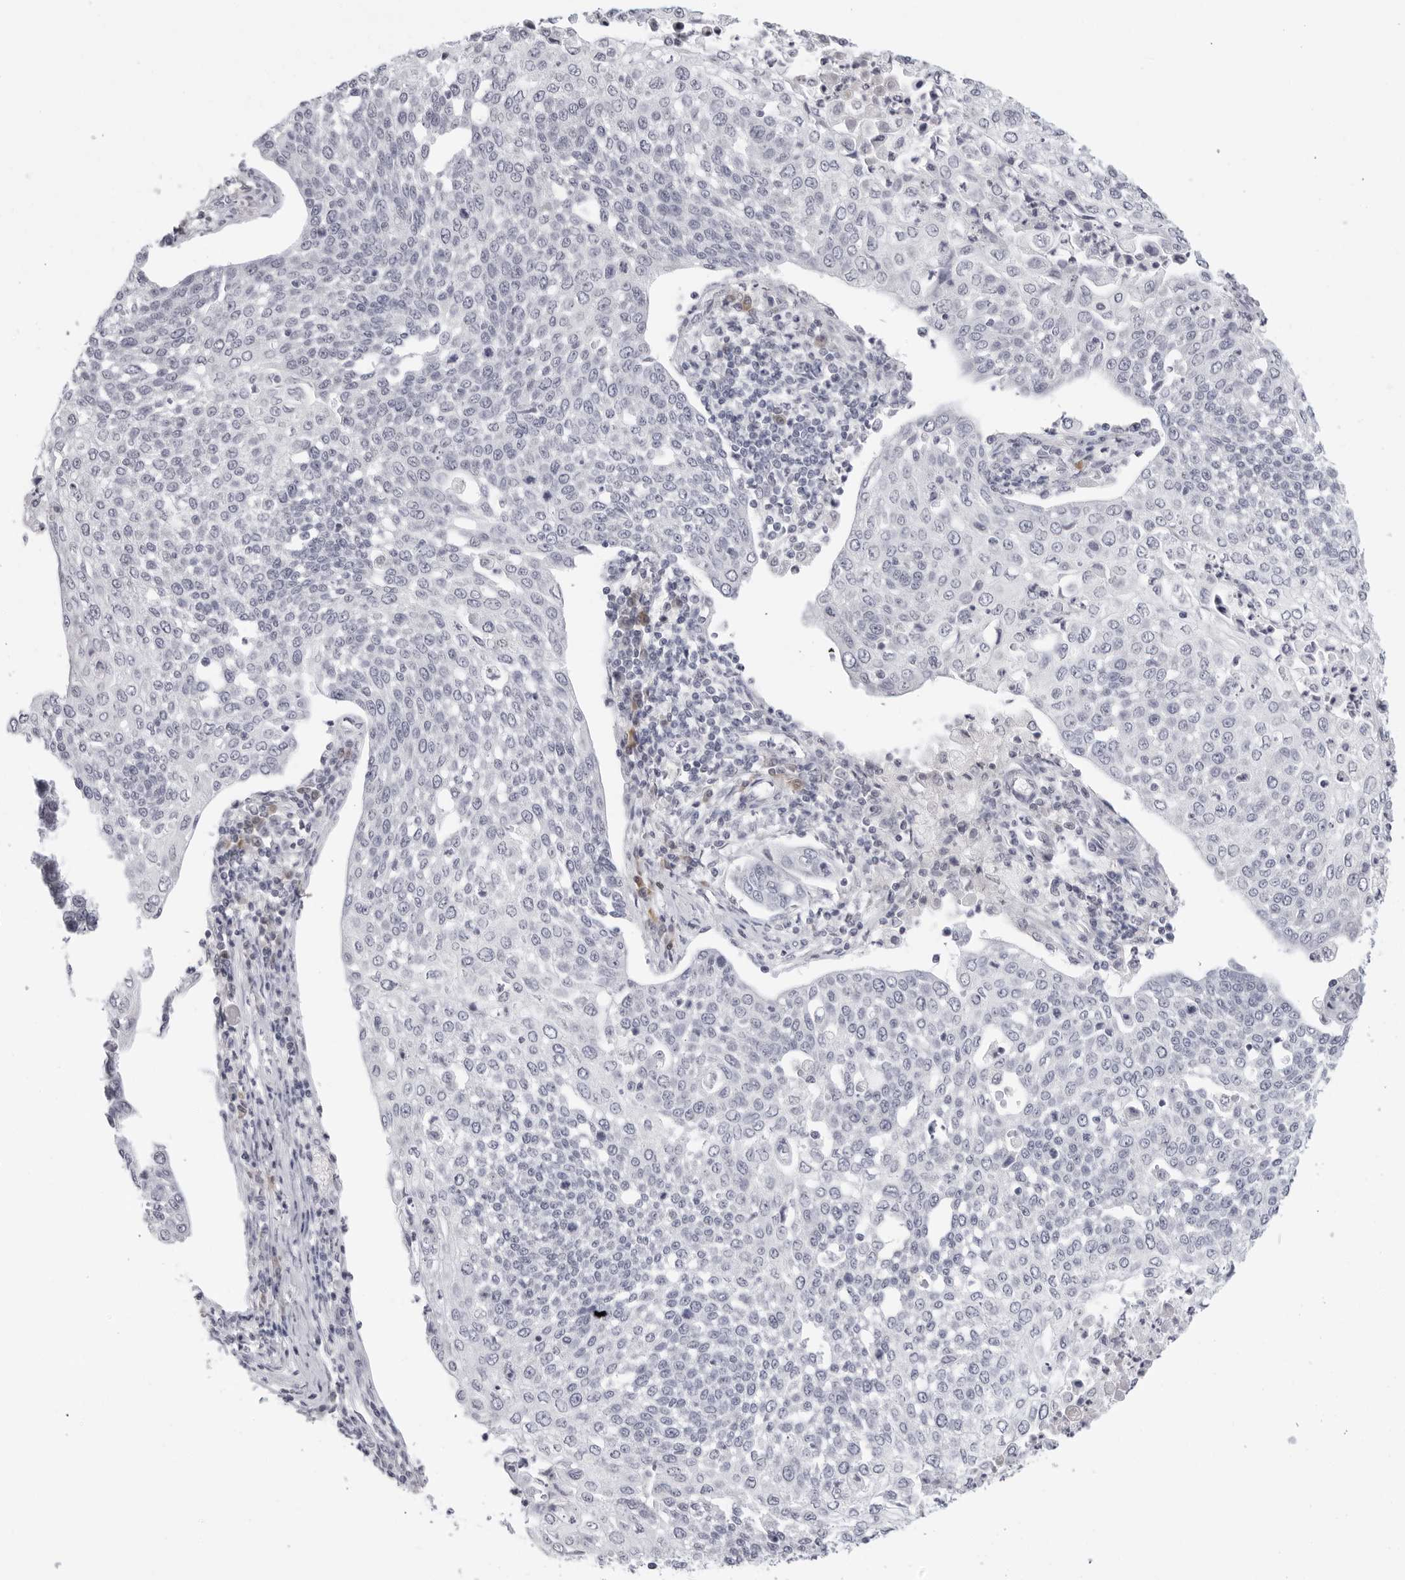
{"staining": {"intensity": "negative", "quantity": "none", "location": "none"}, "tissue": "cervical cancer", "cell_type": "Tumor cells", "image_type": "cancer", "snomed": [{"axis": "morphology", "description": "Squamous cell carcinoma, NOS"}, {"axis": "topography", "description": "Cervix"}], "caption": "IHC image of human cervical cancer stained for a protein (brown), which demonstrates no positivity in tumor cells.", "gene": "EDN2", "patient": {"sex": "female", "age": 34}}